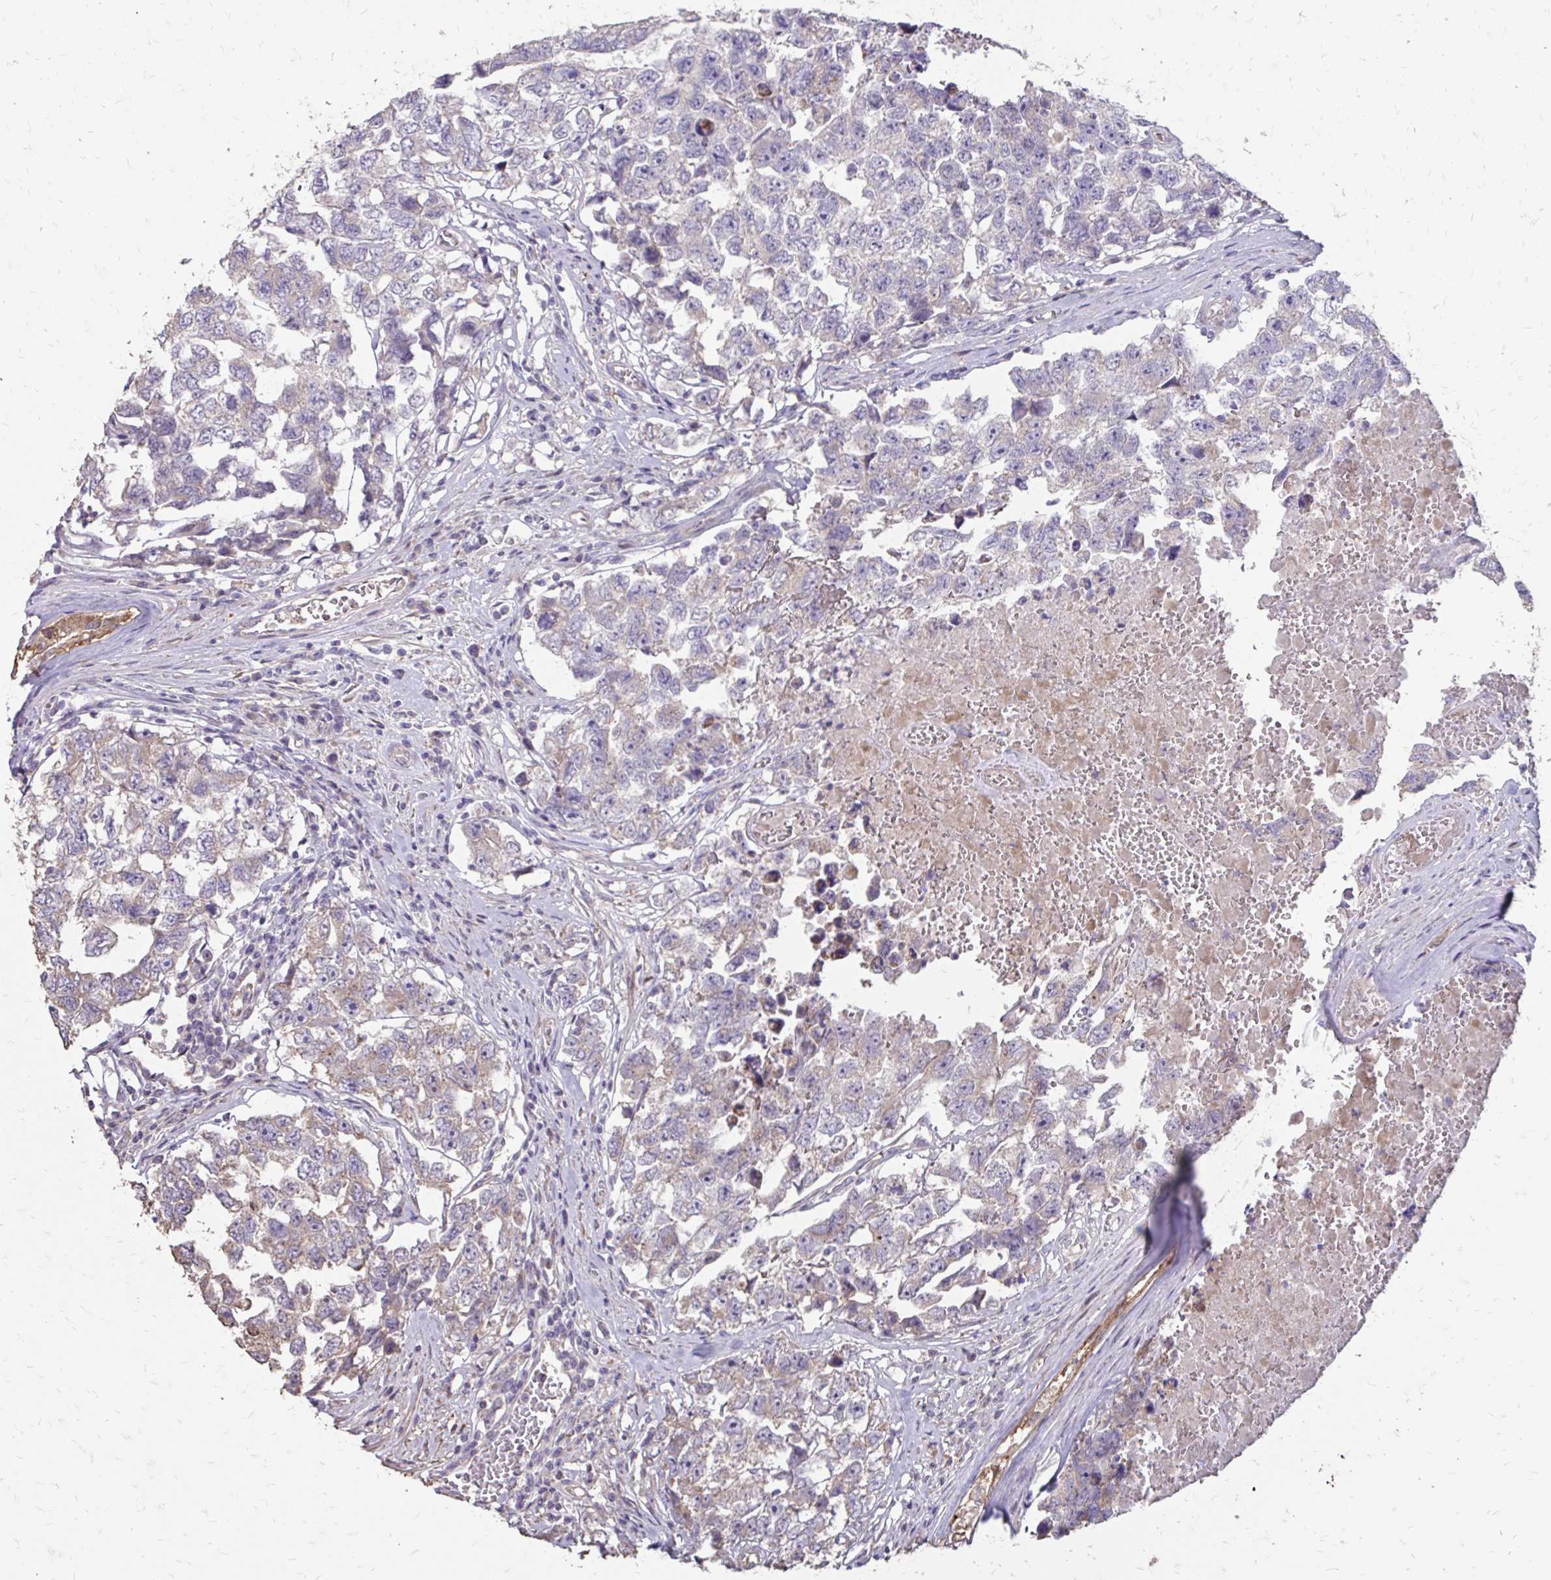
{"staining": {"intensity": "negative", "quantity": "none", "location": "none"}, "tissue": "testis cancer", "cell_type": "Tumor cells", "image_type": "cancer", "snomed": [{"axis": "morphology", "description": "Carcinoma, Embryonal, NOS"}, {"axis": "topography", "description": "Testis"}], "caption": "This is an immunohistochemistry (IHC) photomicrograph of human testis embryonal carcinoma. There is no expression in tumor cells.", "gene": "MYORG", "patient": {"sex": "male", "age": 22}}